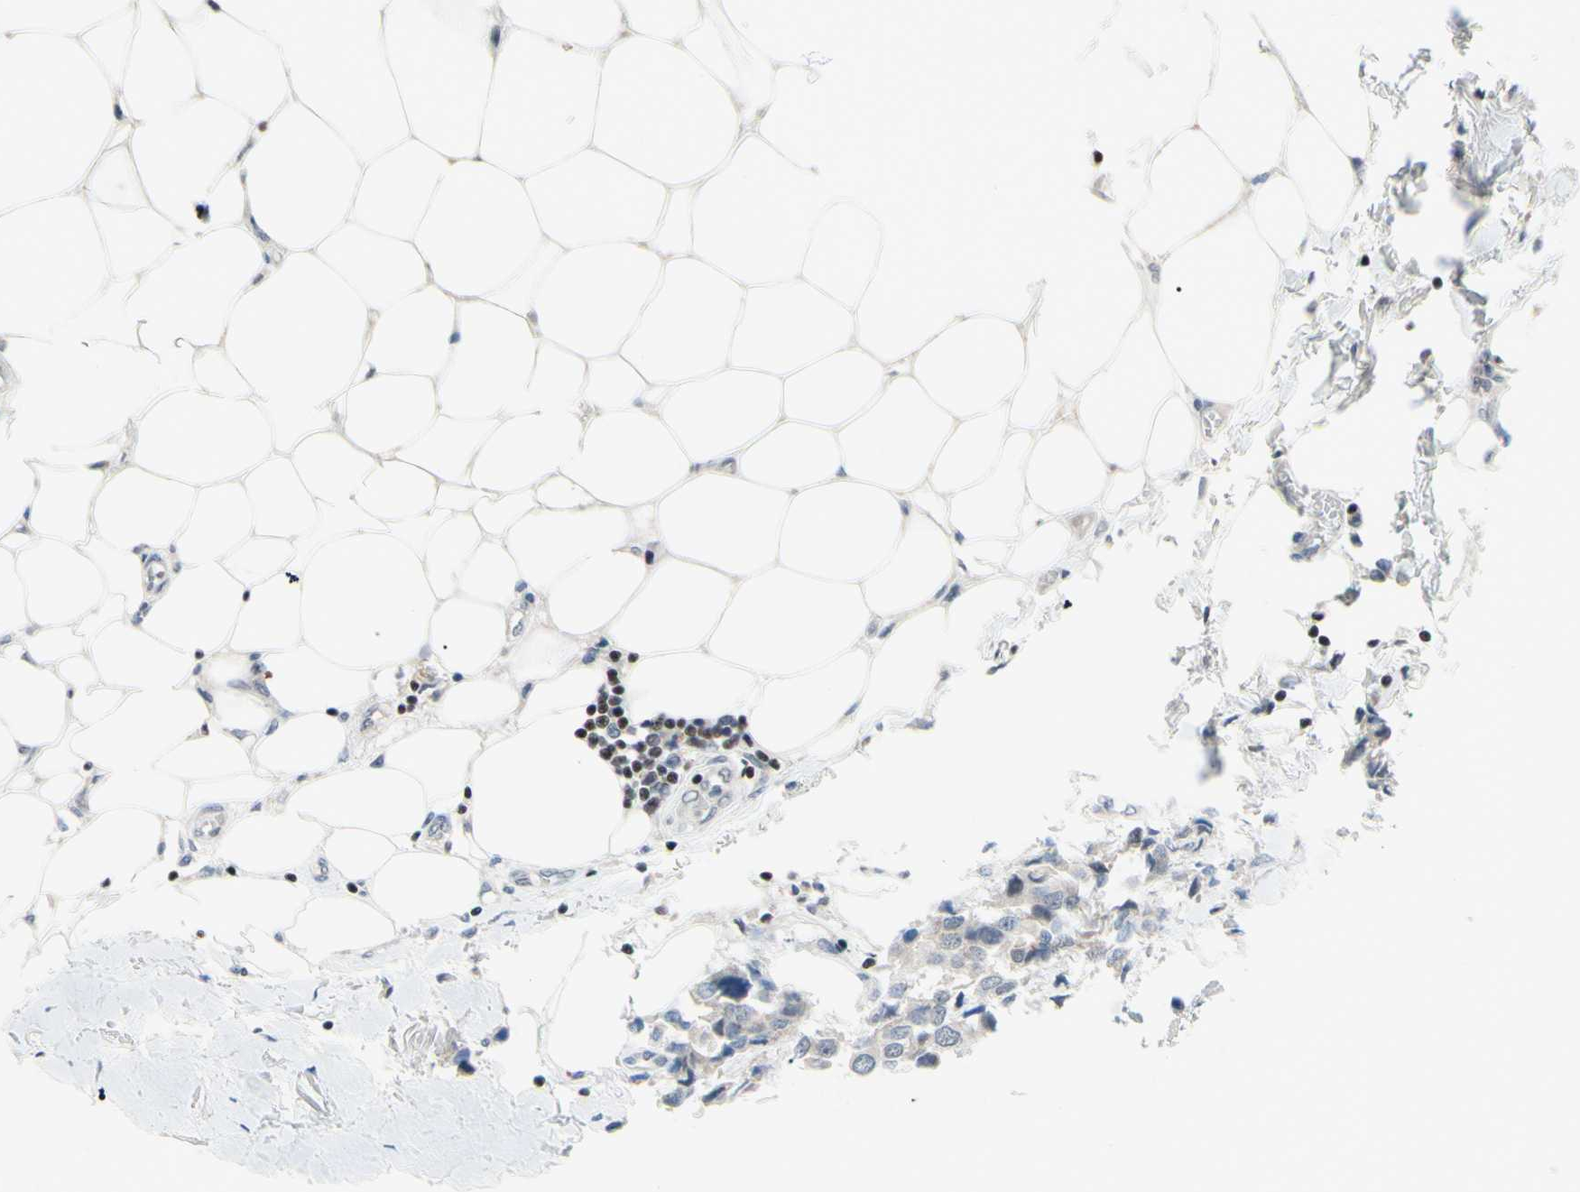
{"staining": {"intensity": "negative", "quantity": "none", "location": "none"}, "tissue": "breast cancer", "cell_type": "Tumor cells", "image_type": "cancer", "snomed": [{"axis": "morphology", "description": "Duct carcinoma"}, {"axis": "topography", "description": "Breast"}], "caption": "Micrograph shows no protein staining in tumor cells of breast cancer (intraductal carcinoma) tissue.", "gene": "SP4", "patient": {"sex": "female", "age": 80}}